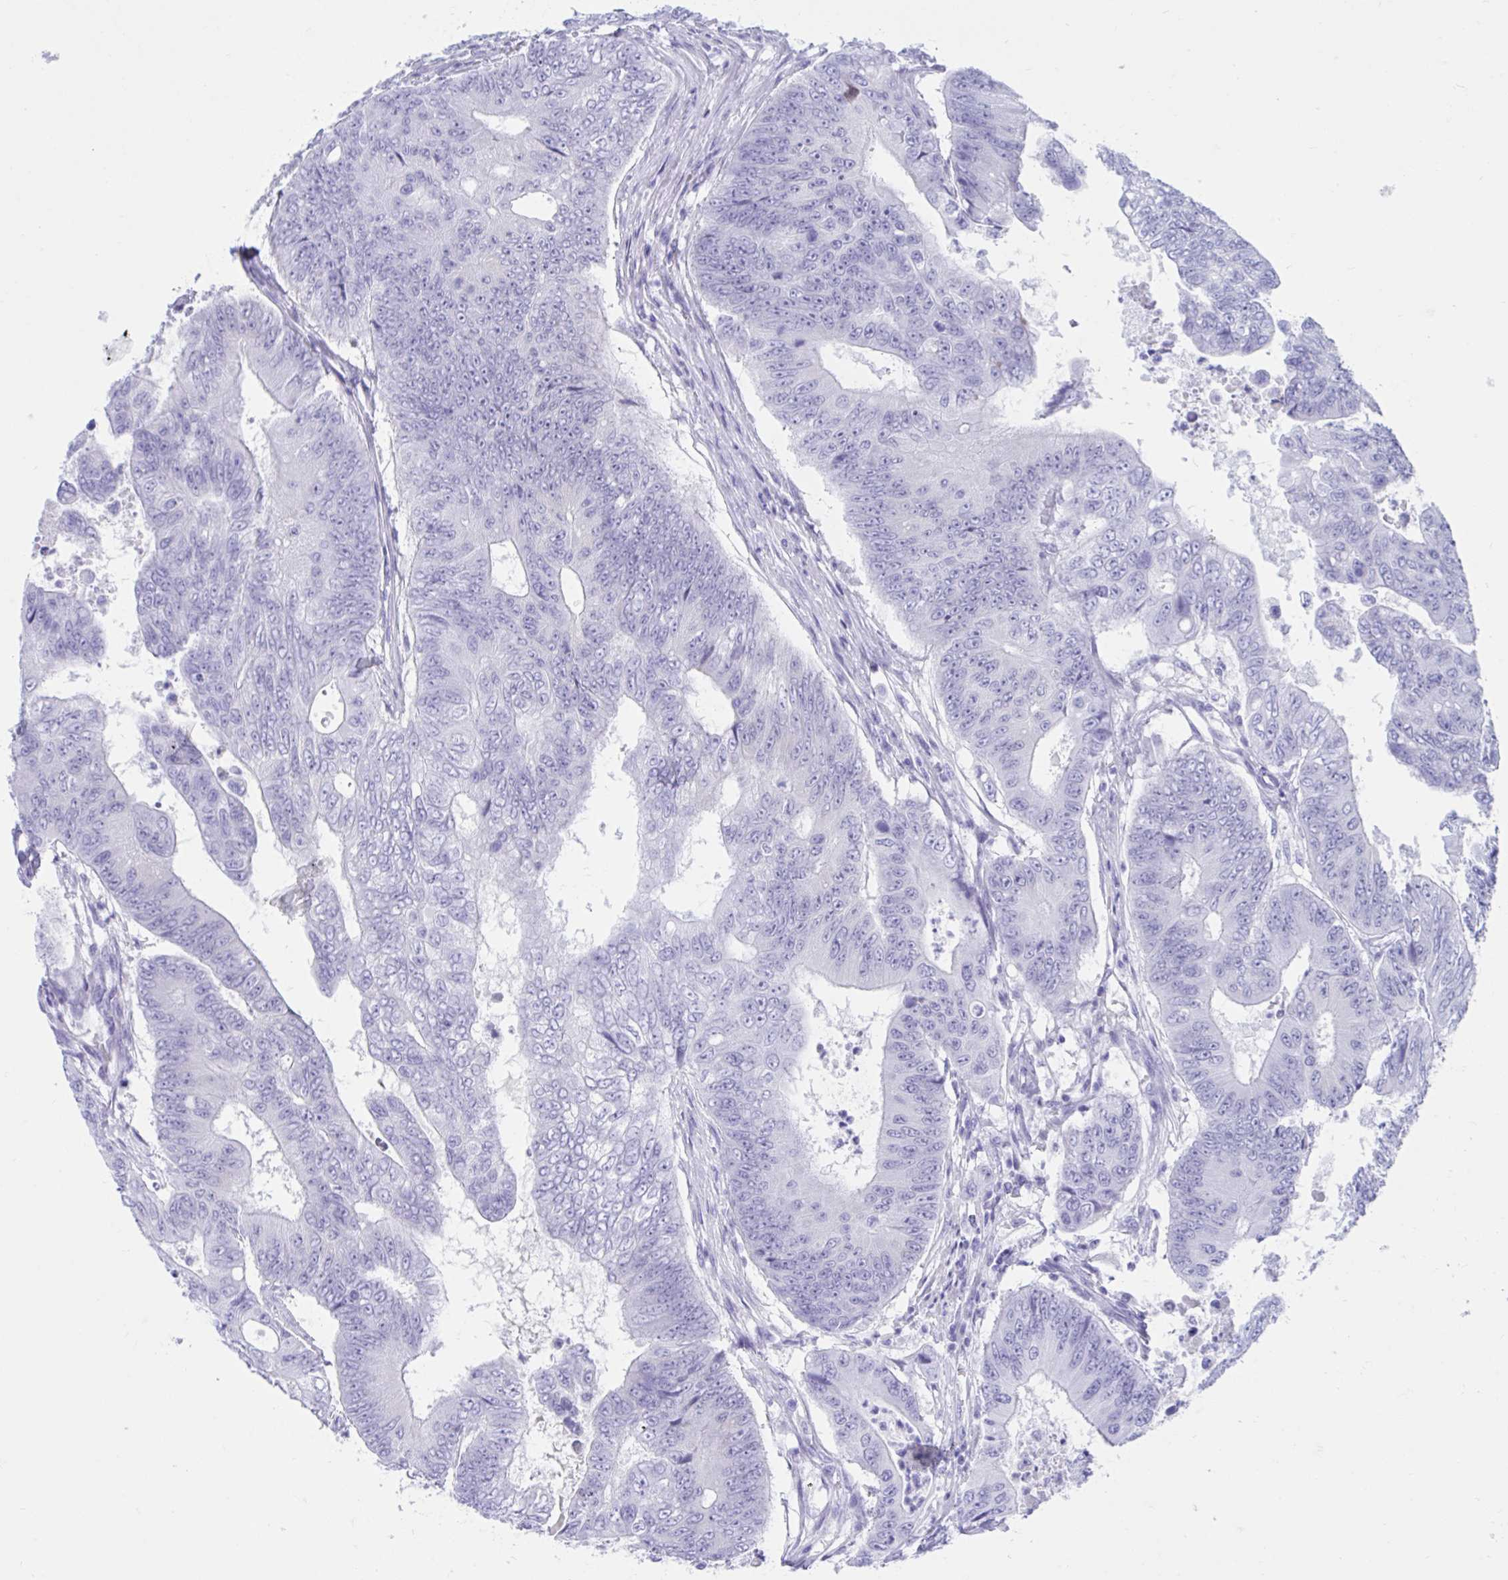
{"staining": {"intensity": "negative", "quantity": "none", "location": "none"}, "tissue": "colorectal cancer", "cell_type": "Tumor cells", "image_type": "cancer", "snomed": [{"axis": "morphology", "description": "Adenocarcinoma, NOS"}, {"axis": "topography", "description": "Colon"}], "caption": "Colorectal cancer was stained to show a protein in brown. There is no significant positivity in tumor cells. The staining was performed using DAB to visualize the protein expression in brown, while the nuclei were stained in blue with hematoxylin (Magnification: 20x).", "gene": "TMEM35A", "patient": {"sex": "female", "age": 48}}